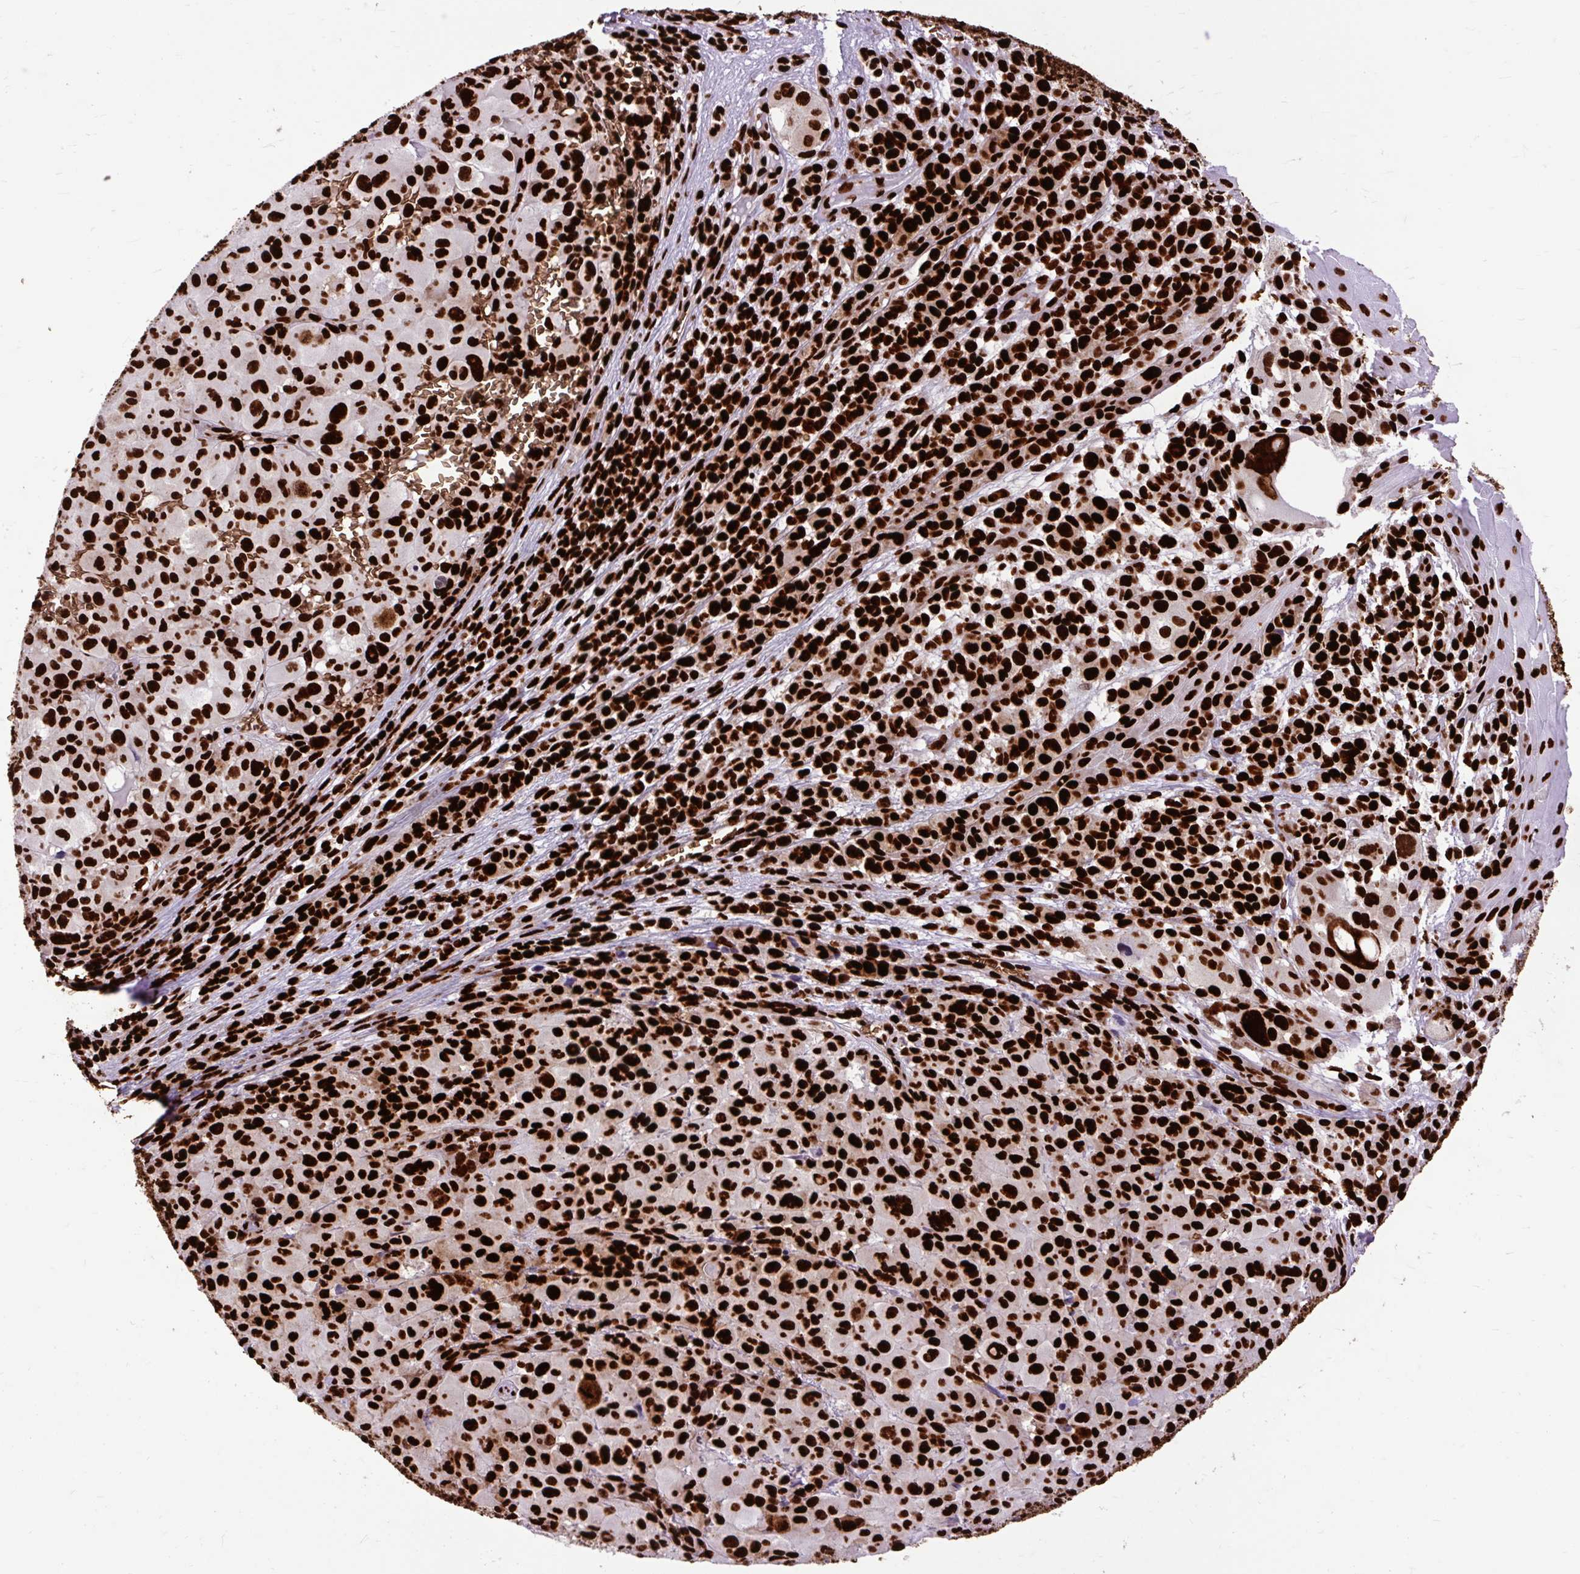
{"staining": {"intensity": "strong", "quantity": ">75%", "location": "nuclear"}, "tissue": "melanoma", "cell_type": "Tumor cells", "image_type": "cancer", "snomed": [{"axis": "morphology", "description": "Malignant melanoma, NOS"}, {"axis": "topography", "description": "Skin"}], "caption": "Strong nuclear staining for a protein is seen in about >75% of tumor cells of melanoma using immunohistochemistry.", "gene": "FUS", "patient": {"sex": "female", "age": 74}}